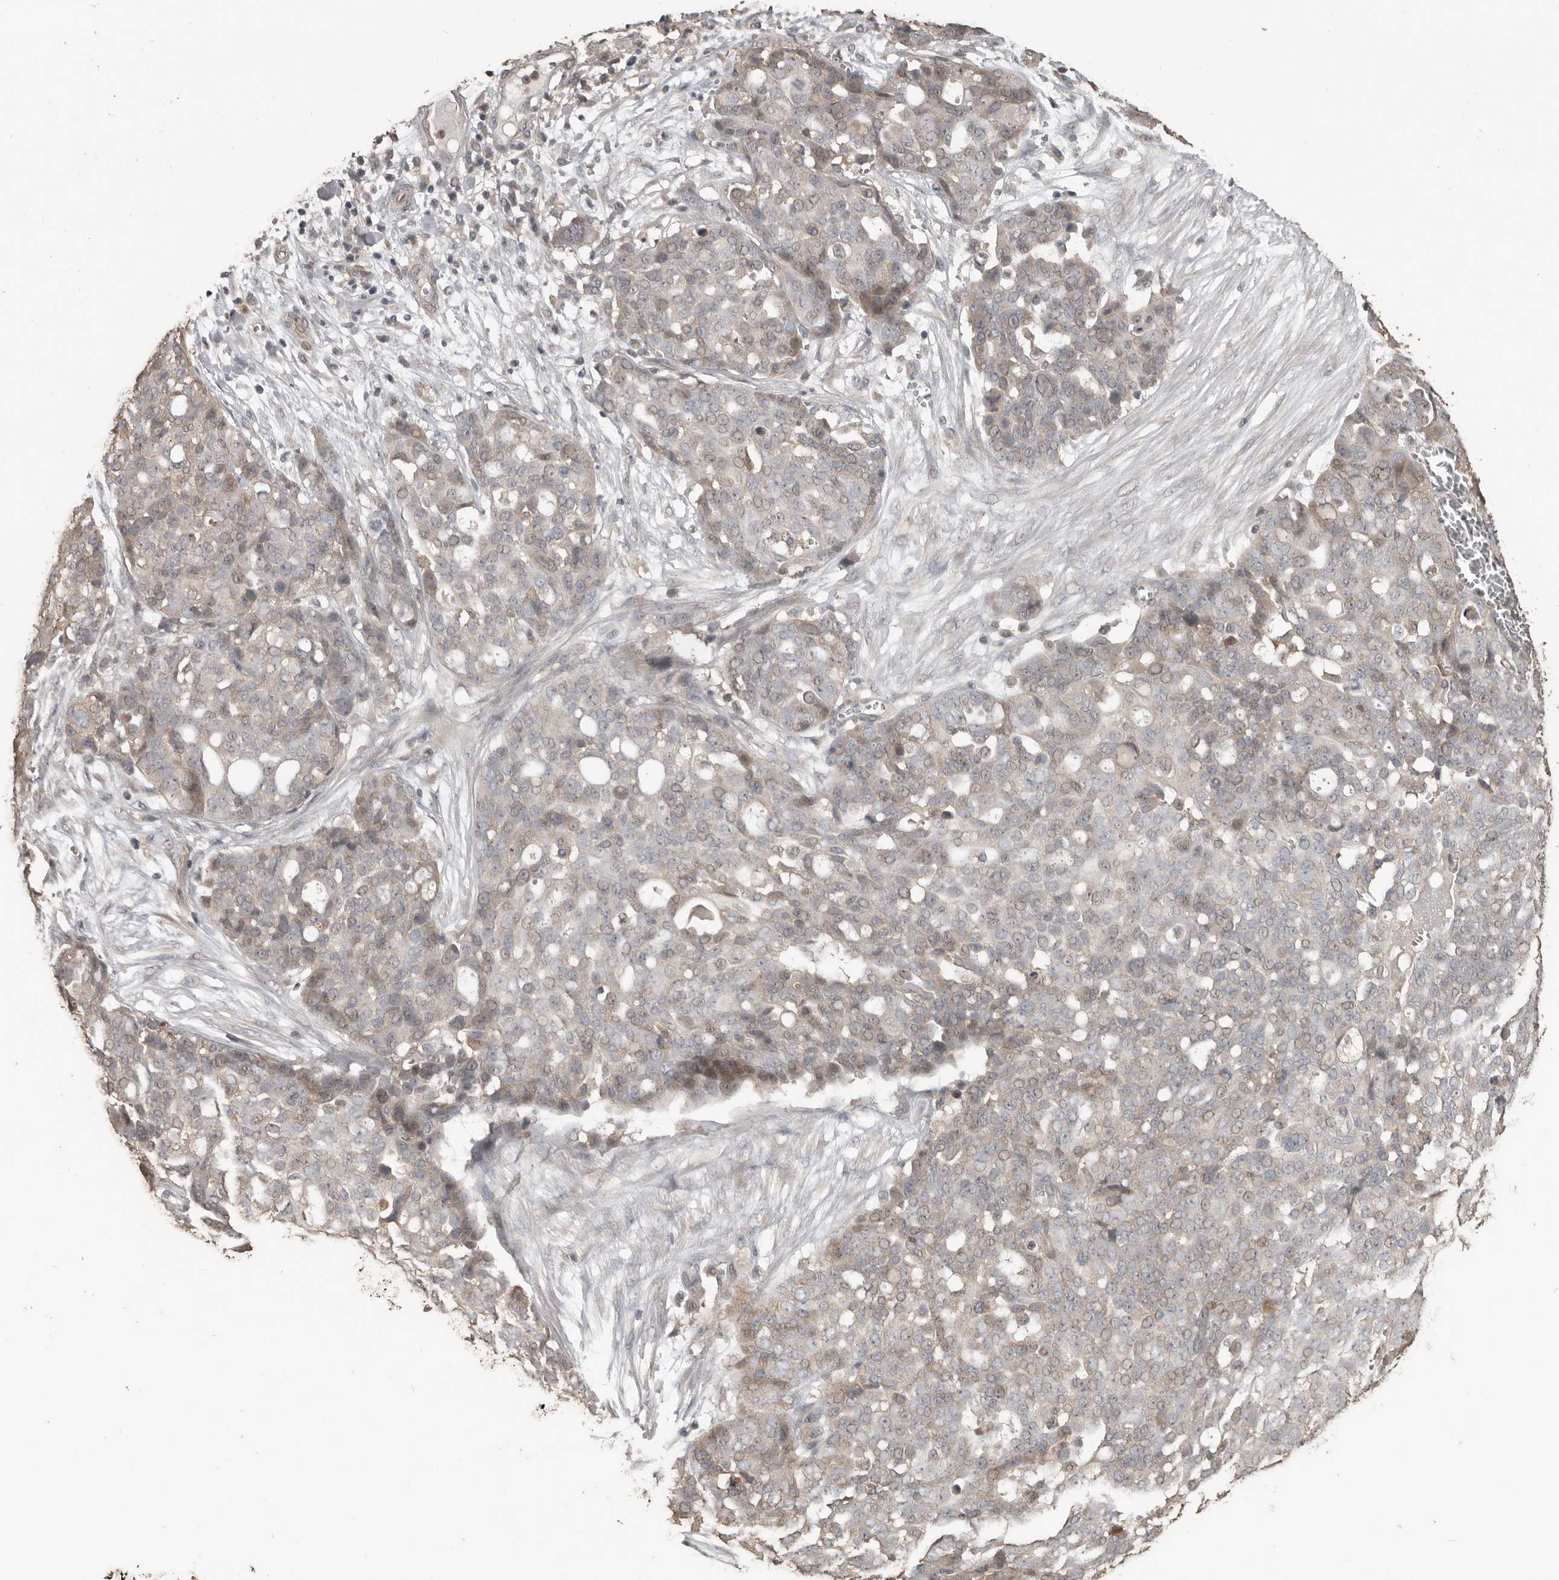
{"staining": {"intensity": "weak", "quantity": "<25%", "location": "nuclear"}, "tissue": "ovarian cancer", "cell_type": "Tumor cells", "image_type": "cancer", "snomed": [{"axis": "morphology", "description": "Cystadenocarcinoma, serous, NOS"}, {"axis": "topography", "description": "Soft tissue"}, {"axis": "topography", "description": "Ovary"}], "caption": "This image is of ovarian serous cystadenocarcinoma stained with immunohistochemistry (IHC) to label a protein in brown with the nuclei are counter-stained blue. There is no expression in tumor cells.", "gene": "BAMBI", "patient": {"sex": "female", "age": 57}}